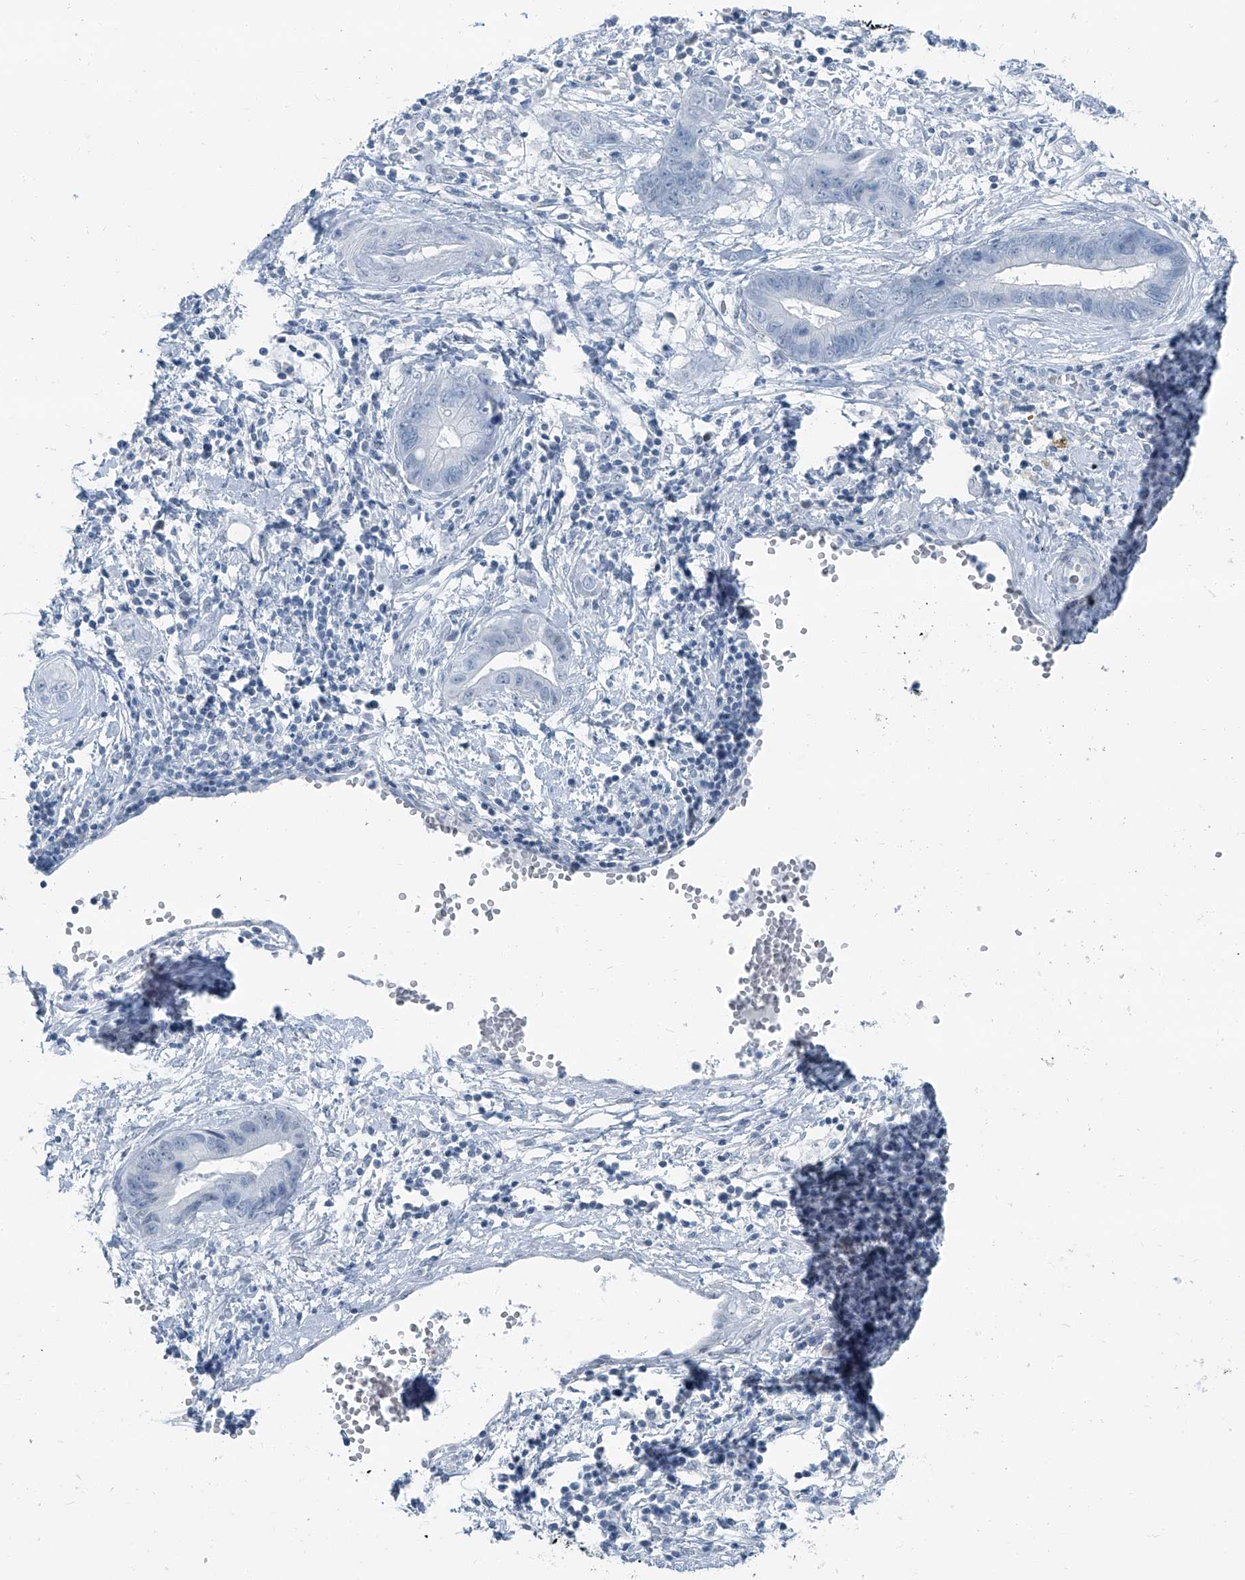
{"staining": {"intensity": "negative", "quantity": "none", "location": "none"}, "tissue": "cervical cancer", "cell_type": "Tumor cells", "image_type": "cancer", "snomed": [{"axis": "morphology", "description": "Adenocarcinoma, NOS"}, {"axis": "topography", "description": "Cervix"}], "caption": "This histopathology image is of adenocarcinoma (cervical) stained with IHC to label a protein in brown with the nuclei are counter-stained blue. There is no positivity in tumor cells. The staining is performed using DAB (3,3'-diaminobenzidine) brown chromogen with nuclei counter-stained in using hematoxylin.", "gene": "RGN", "patient": {"sex": "female", "age": 44}}